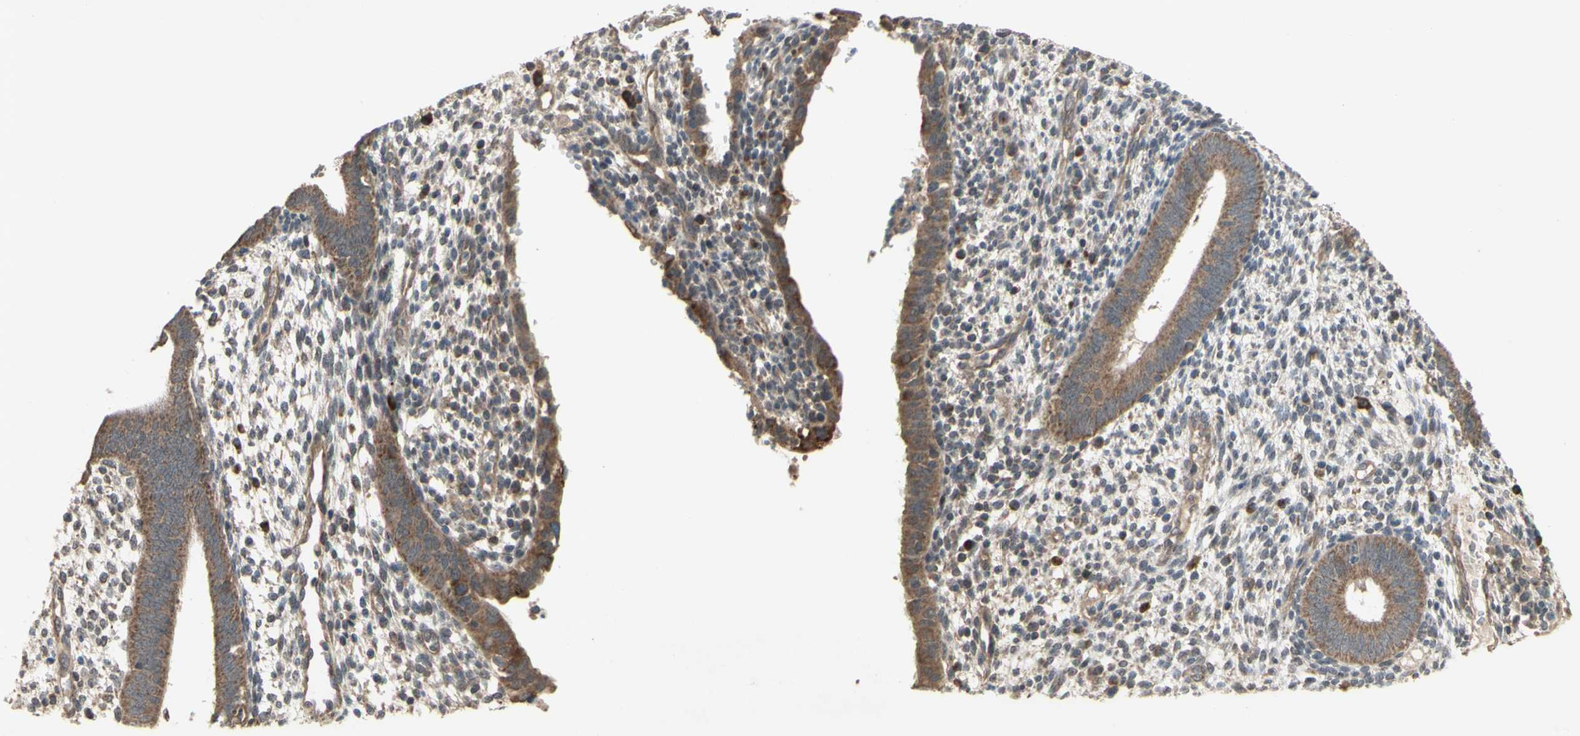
{"staining": {"intensity": "moderate", "quantity": ">75%", "location": "cytoplasmic/membranous"}, "tissue": "endometrium", "cell_type": "Cells in endometrial stroma", "image_type": "normal", "snomed": [{"axis": "morphology", "description": "Normal tissue, NOS"}, {"axis": "topography", "description": "Endometrium"}], "caption": "Immunohistochemistry of benign human endometrium shows medium levels of moderate cytoplasmic/membranous staining in approximately >75% of cells in endometrial stroma. Nuclei are stained in blue.", "gene": "CD164", "patient": {"sex": "female", "age": 35}}